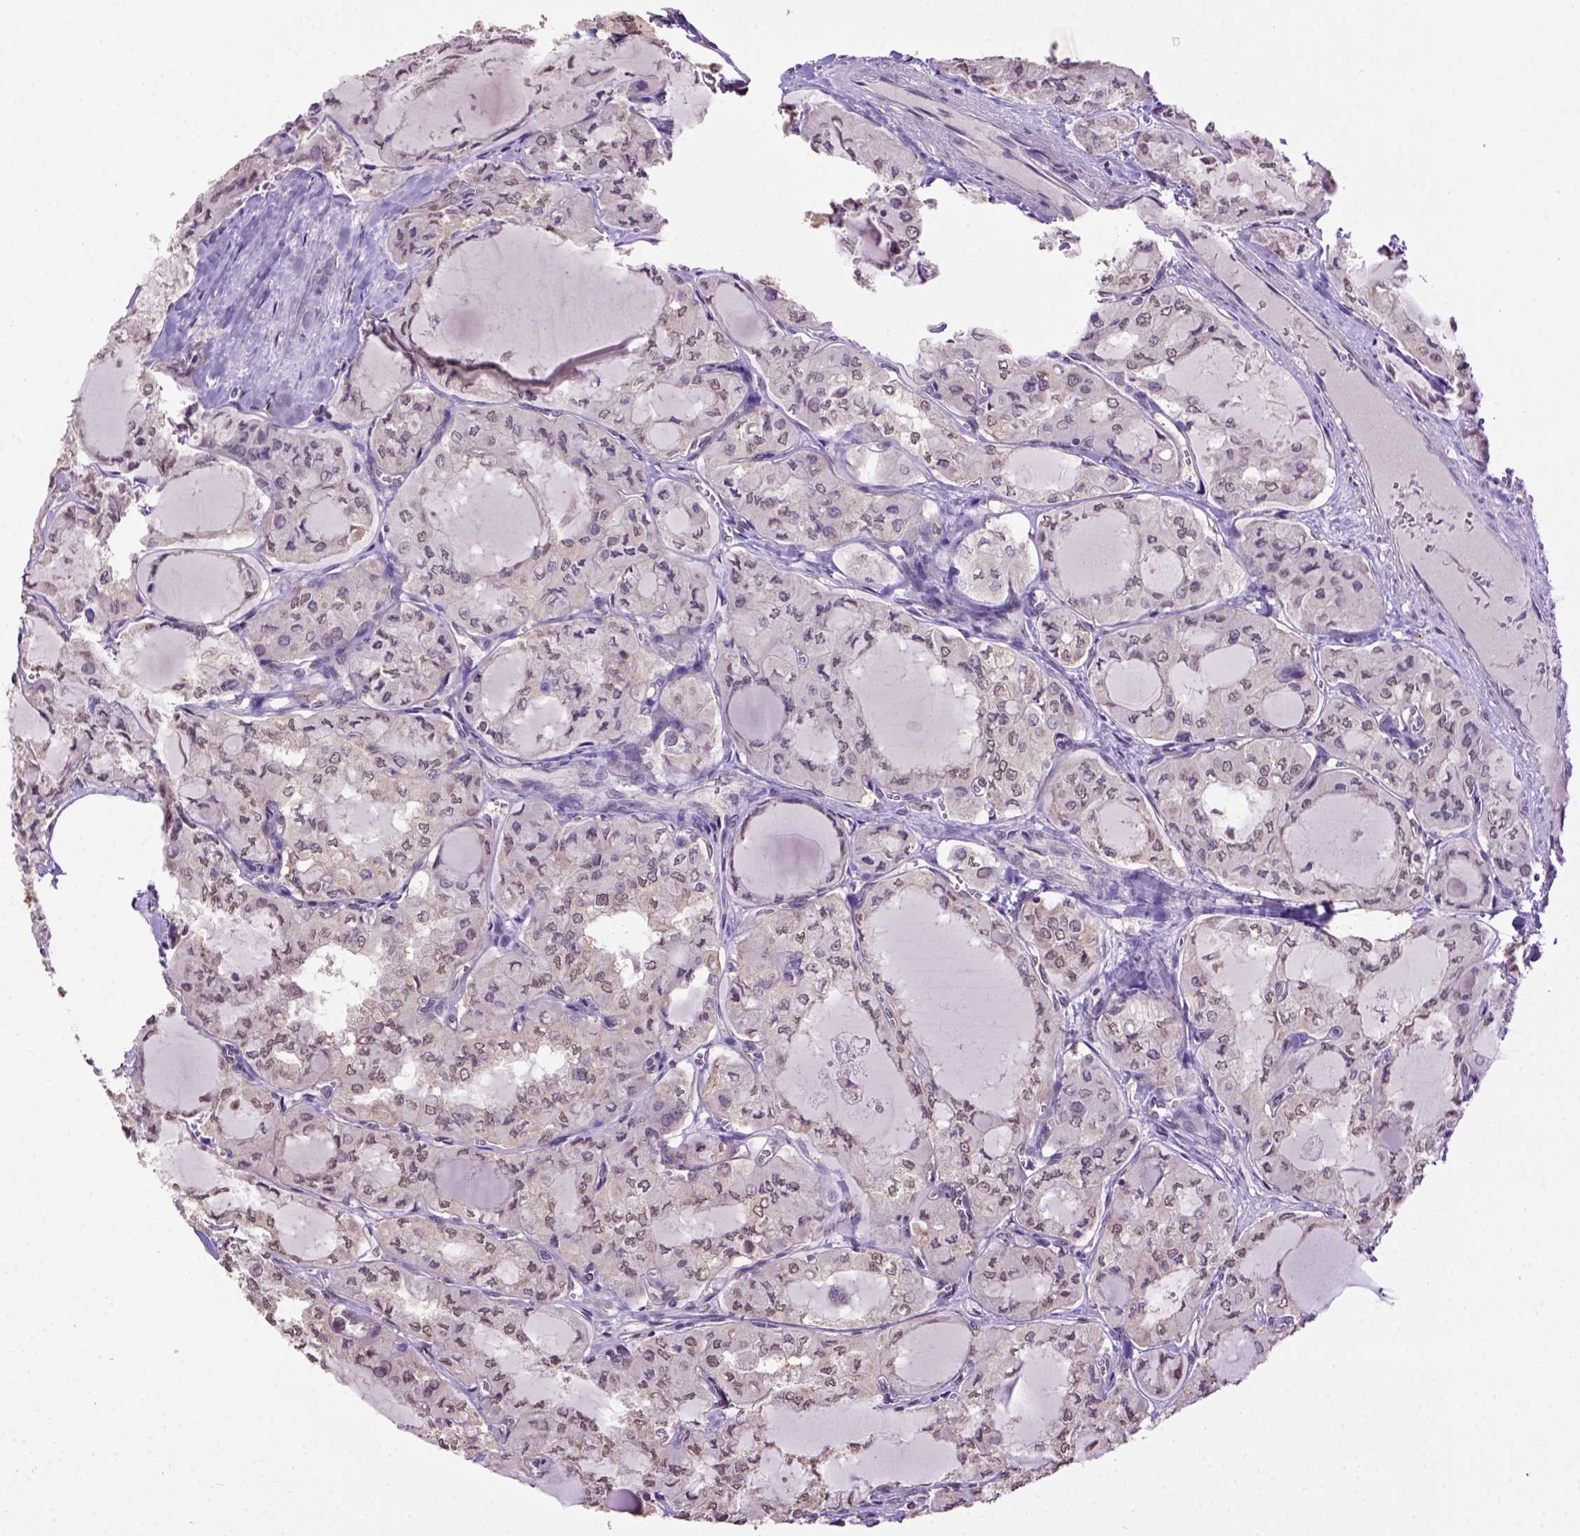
{"staining": {"intensity": "weak", "quantity": "<25%", "location": "cytoplasmic/membranous"}, "tissue": "thyroid cancer", "cell_type": "Tumor cells", "image_type": "cancer", "snomed": [{"axis": "morphology", "description": "Papillary adenocarcinoma, NOS"}, {"axis": "topography", "description": "Thyroid gland"}], "caption": "An immunohistochemistry (IHC) image of thyroid cancer is shown. There is no staining in tumor cells of thyroid cancer. (IHC, brightfield microscopy, high magnification).", "gene": "WDR17", "patient": {"sex": "male", "age": 20}}